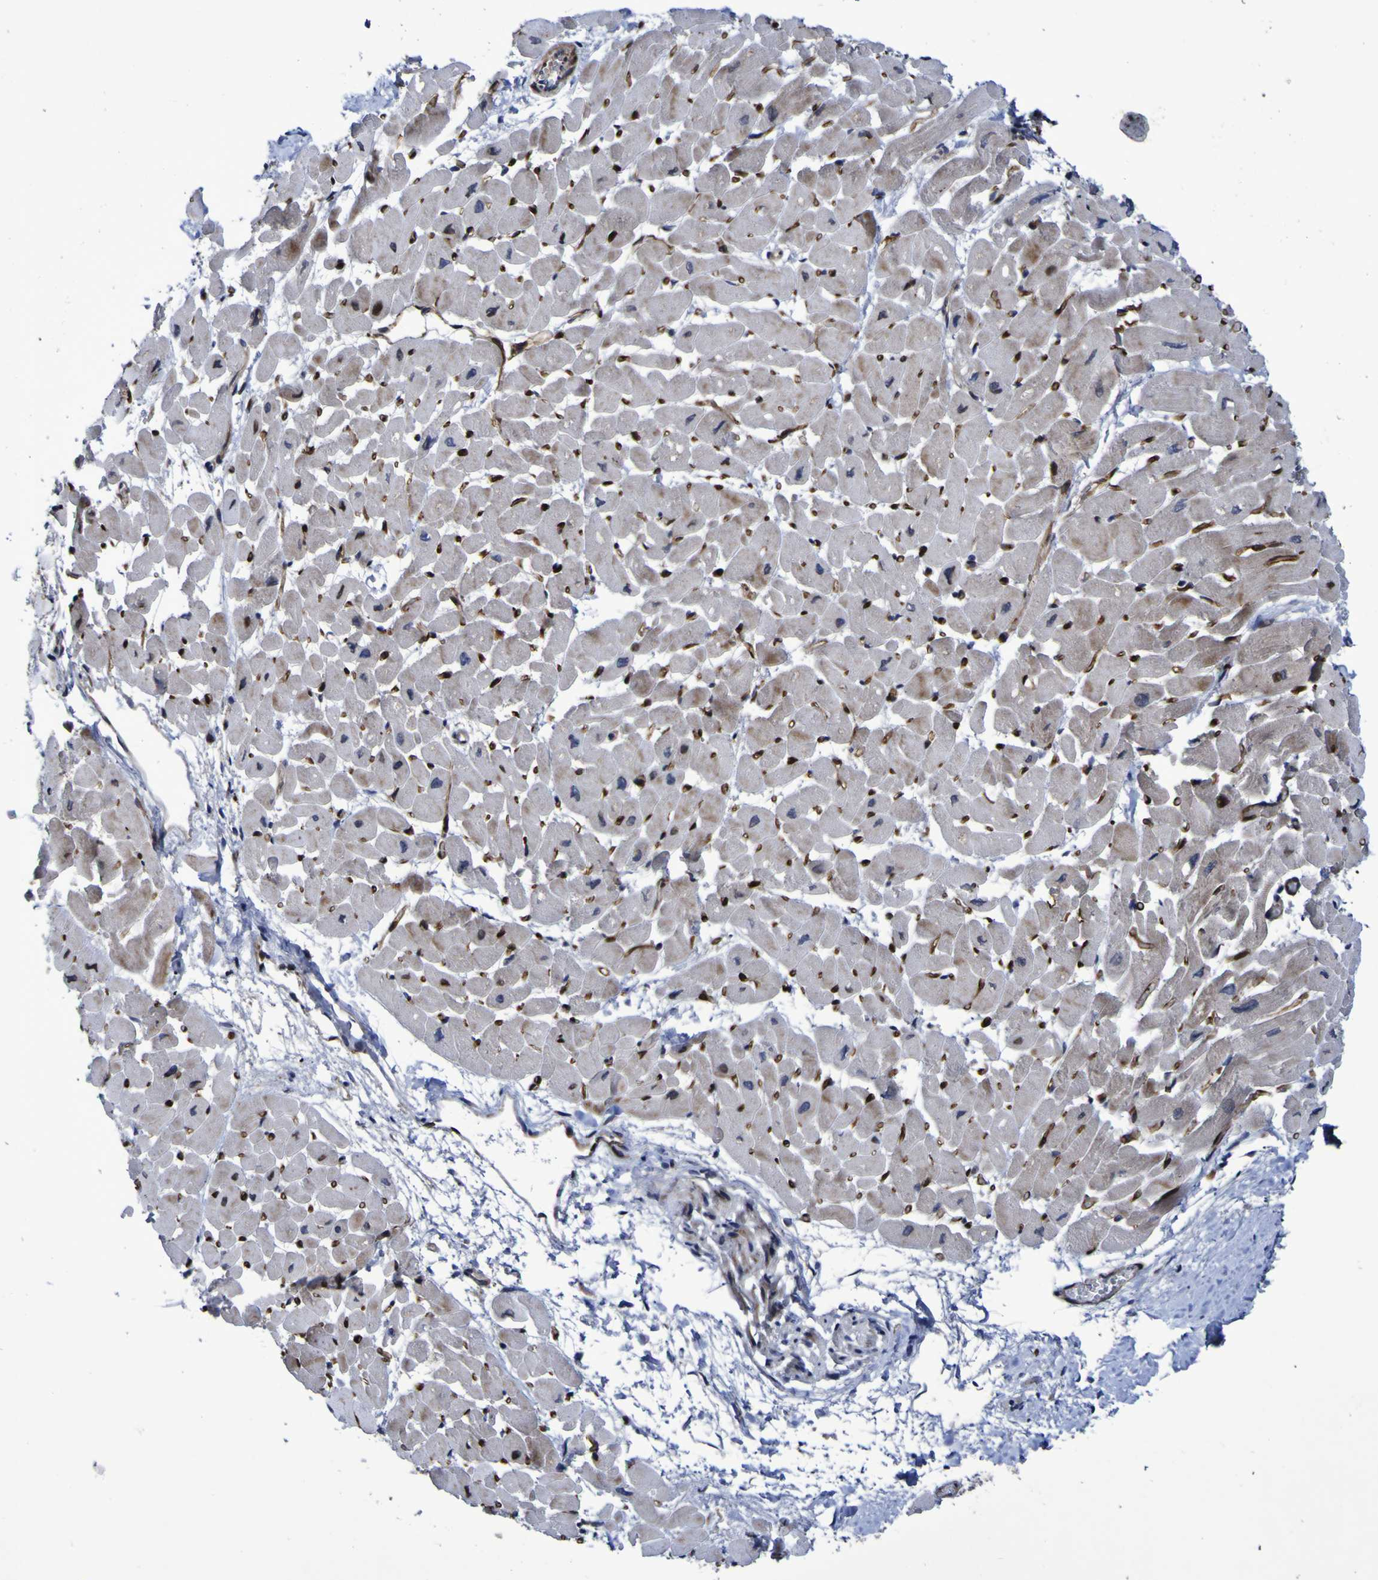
{"staining": {"intensity": "moderate", "quantity": ">75%", "location": "cytoplasmic/membranous,nuclear"}, "tissue": "heart muscle", "cell_type": "Cardiomyocytes", "image_type": "normal", "snomed": [{"axis": "morphology", "description": "Normal tissue, NOS"}, {"axis": "topography", "description": "Heart"}], "caption": "Protein staining of normal heart muscle displays moderate cytoplasmic/membranous,nuclear positivity in about >75% of cardiomyocytes.", "gene": "MGLL", "patient": {"sex": "male", "age": 45}}